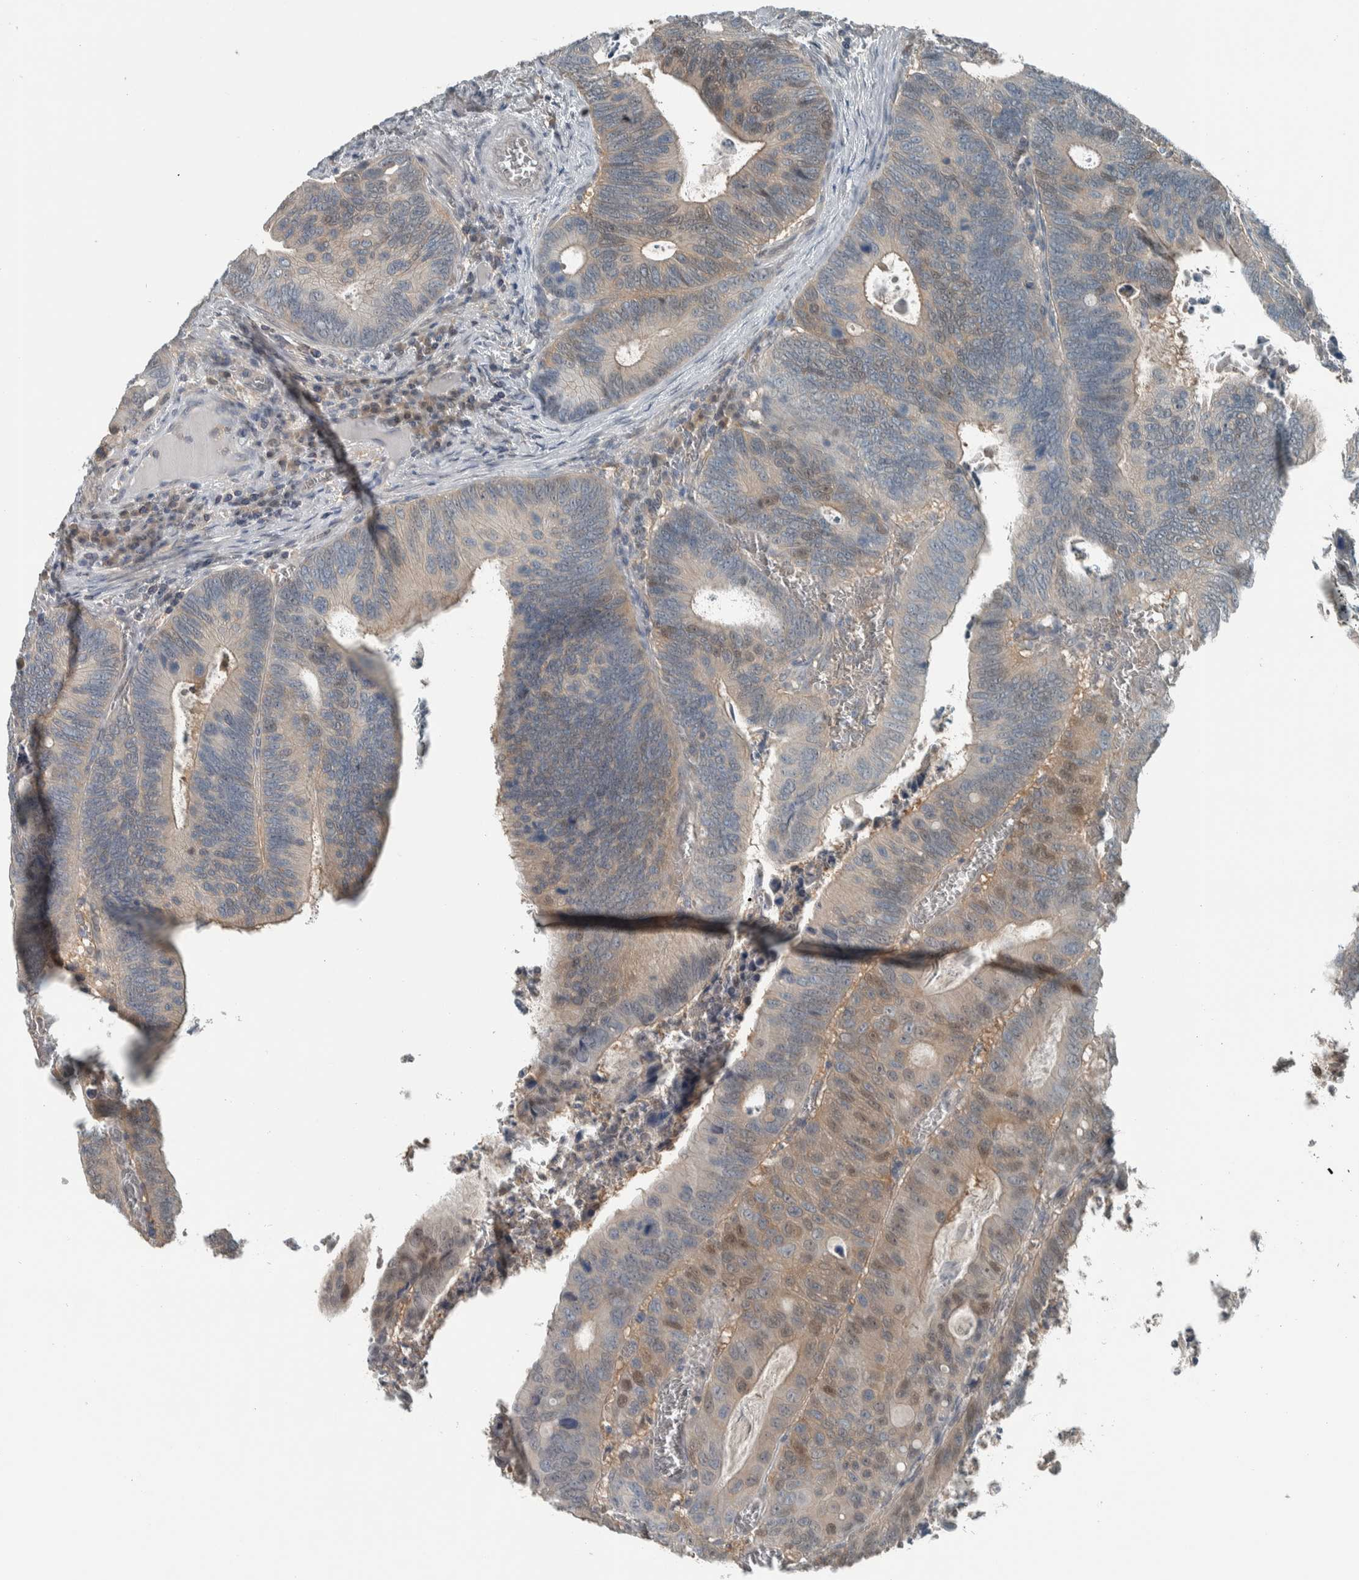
{"staining": {"intensity": "weak", "quantity": "<25%", "location": "cytoplasmic/membranous,nuclear"}, "tissue": "colorectal cancer", "cell_type": "Tumor cells", "image_type": "cancer", "snomed": [{"axis": "morphology", "description": "Inflammation, NOS"}, {"axis": "morphology", "description": "Adenocarcinoma, NOS"}, {"axis": "topography", "description": "Colon"}], "caption": "The micrograph demonstrates no significant expression in tumor cells of colorectal cancer.", "gene": "ALAD", "patient": {"sex": "male", "age": 72}}